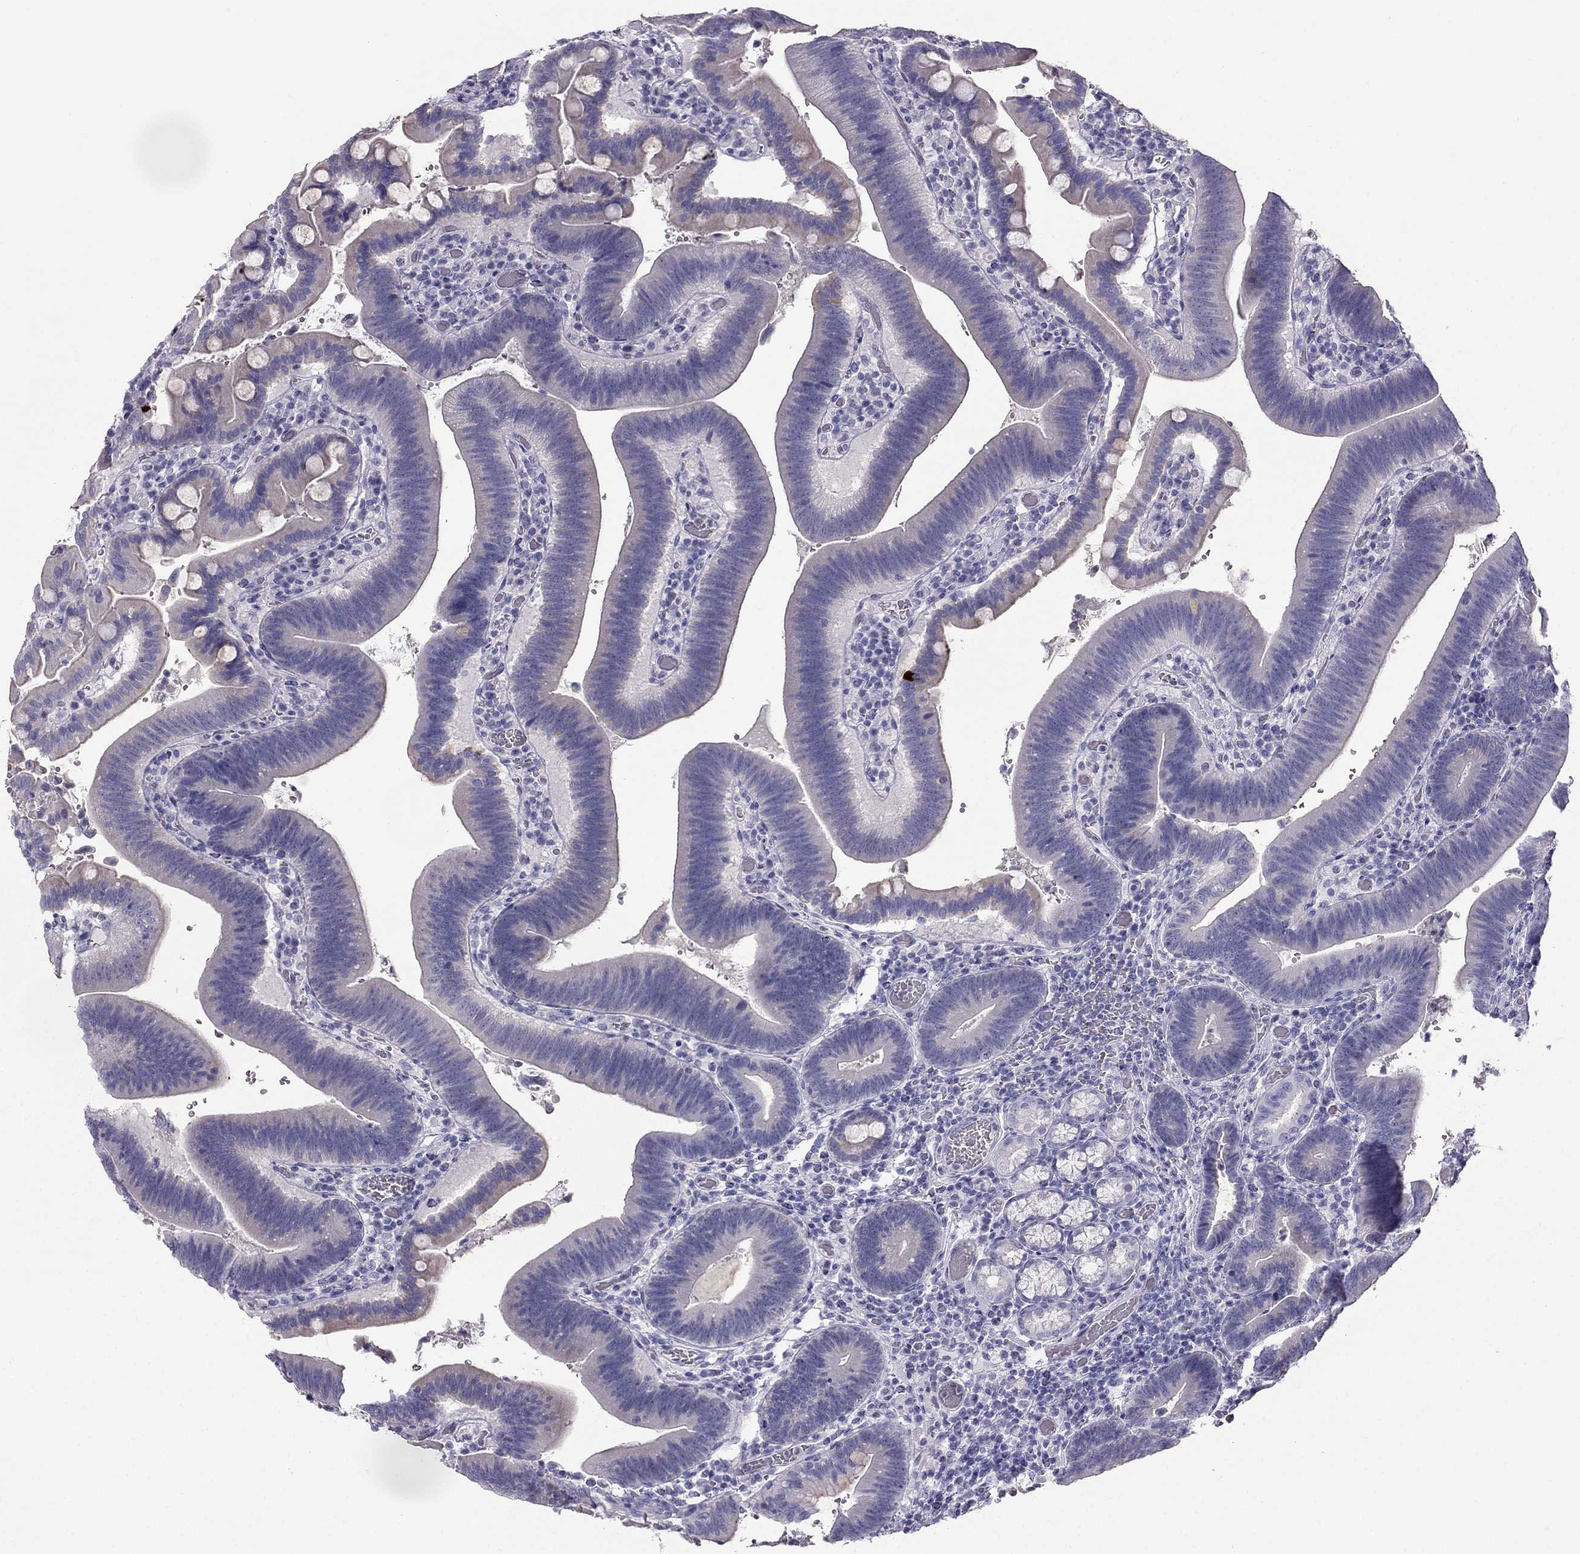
{"staining": {"intensity": "negative", "quantity": "none", "location": "none"}, "tissue": "duodenum", "cell_type": "Glandular cells", "image_type": "normal", "snomed": [{"axis": "morphology", "description": "Normal tissue, NOS"}, {"axis": "topography", "description": "Duodenum"}], "caption": "Glandular cells show no significant staining in benign duodenum.", "gene": "ERC2", "patient": {"sex": "female", "age": 62}}